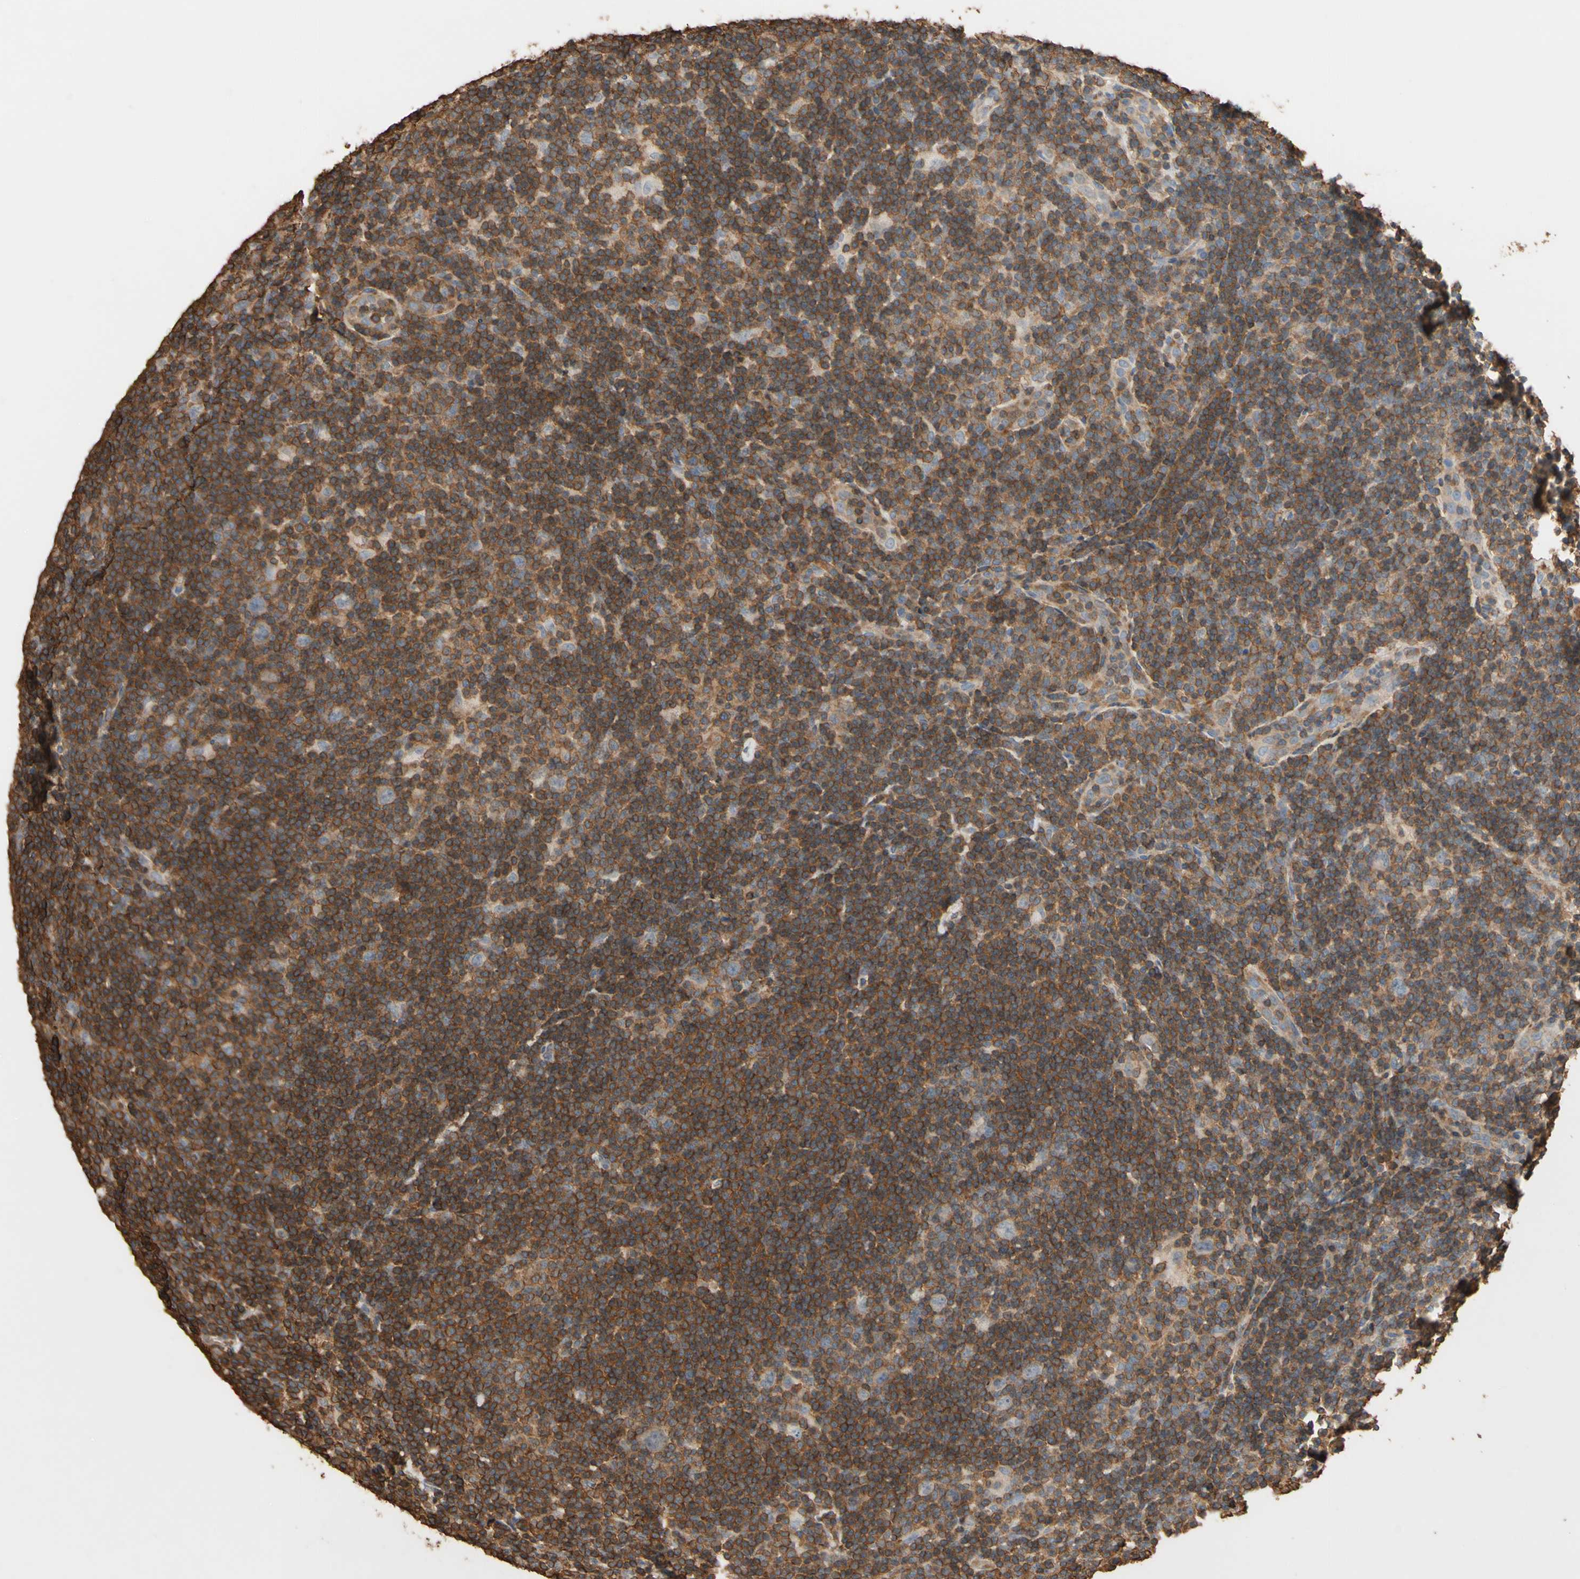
{"staining": {"intensity": "weak", "quantity": ">75%", "location": "cytoplasmic/membranous"}, "tissue": "lymphoma", "cell_type": "Tumor cells", "image_type": "cancer", "snomed": [{"axis": "morphology", "description": "Hodgkin's disease, NOS"}, {"axis": "topography", "description": "Lymph node"}], "caption": "Protein staining of lymphoma tissue demonstrates weak cytoplasmic/membranous staining in about >75% of tumor cells. (IHC, brightfield microscopy, high magnification).", "gene": "MAP3K10", "patient": {"sex": "female", "age": 57}}